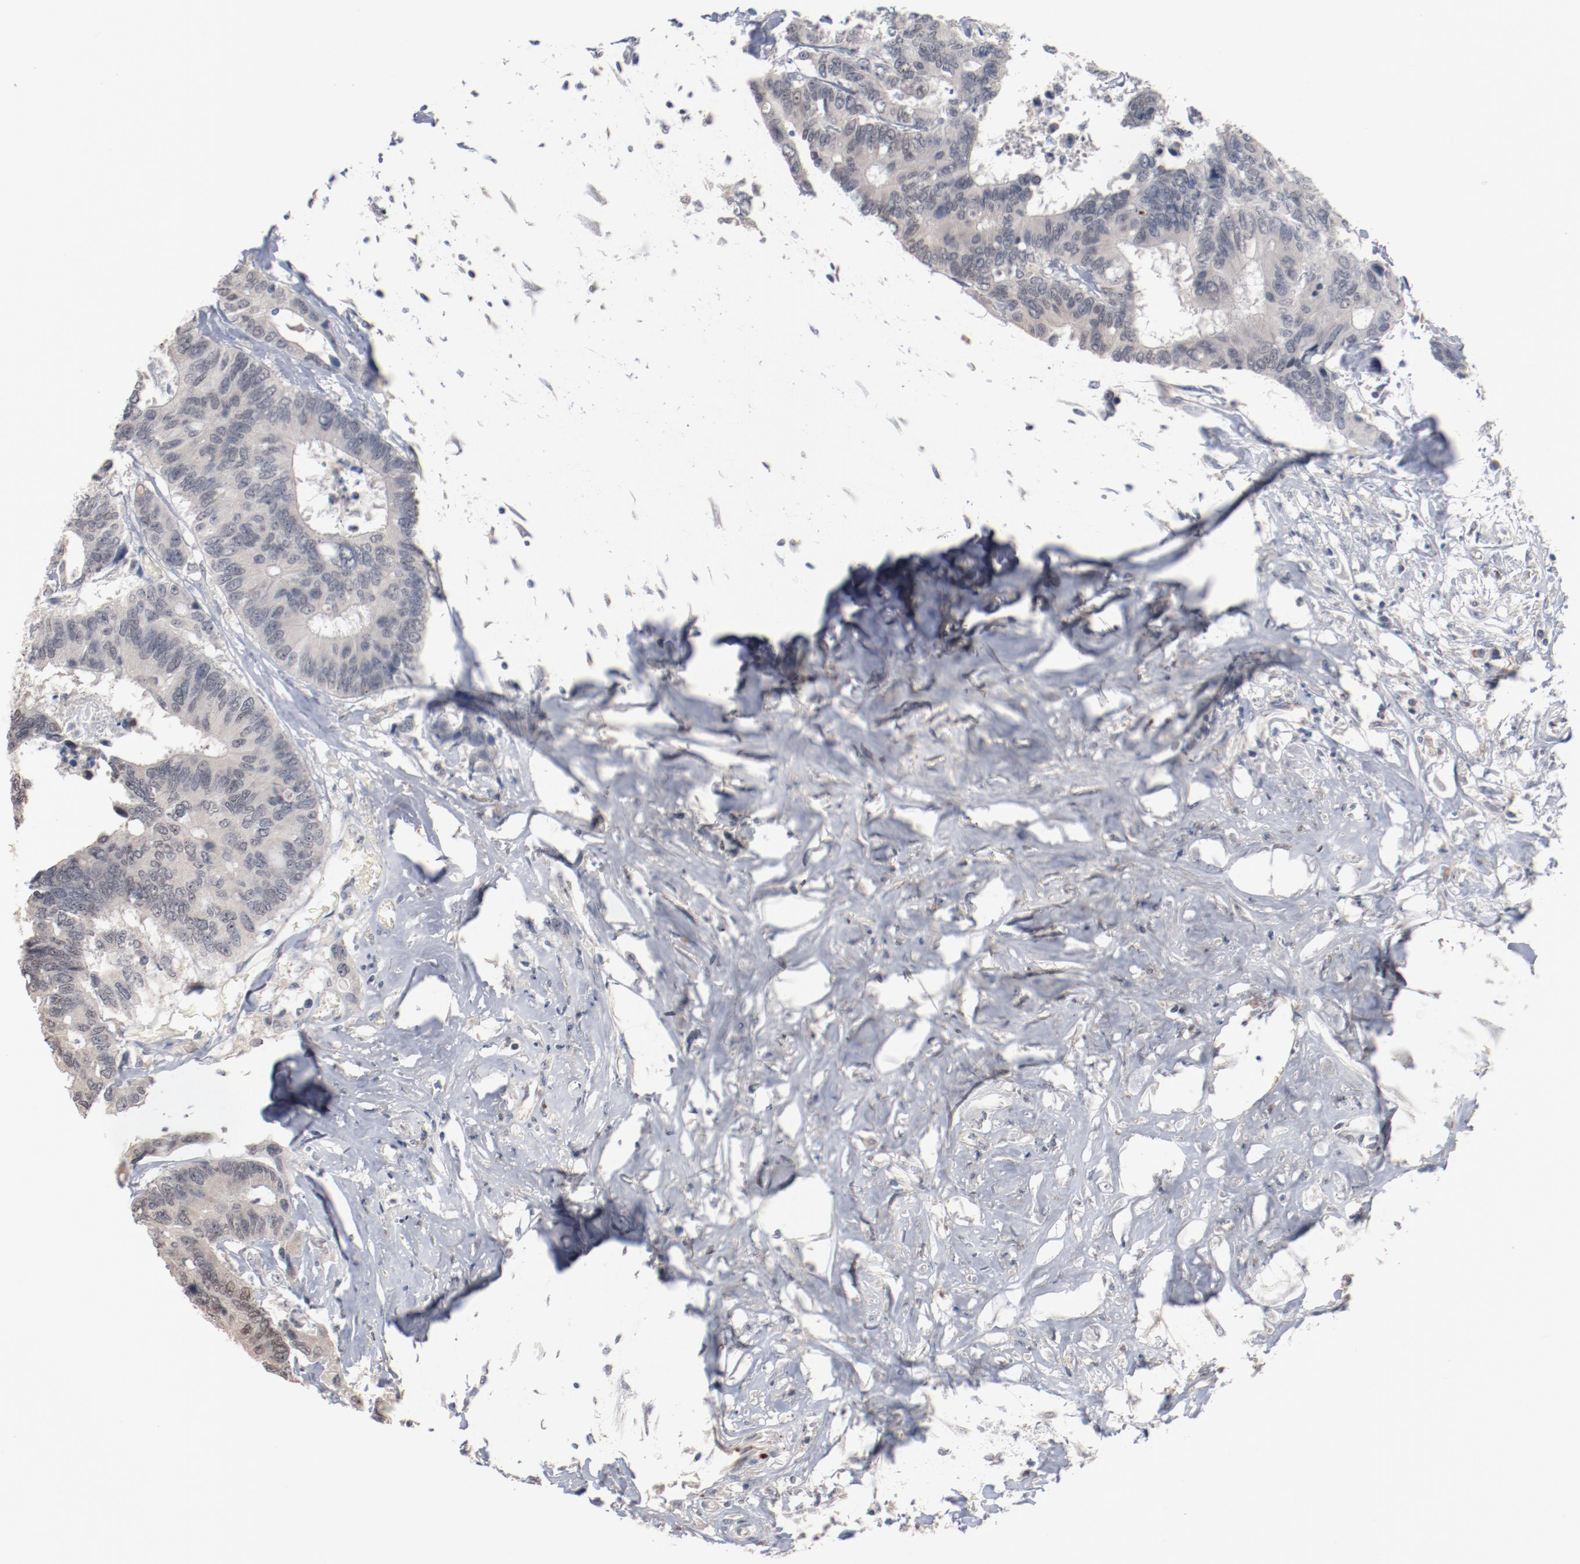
{"staining": {"intensity": "negative", "quantity": "none", "location": "none"}, "tissue": "colorectal cancer", "cell_type": "Tumor cells", "image_type": "cancer", "snomed": [{"axis": "morphology", "description": "Adenocarcinoma, NOS"}, {"axis": "topography", "description": "Rectum"}], "caption": "Immunohistochemistry histopathology image of human colorectal adenocarcinoma stained for a protein (brown), which reveals no expression in tumor cells. (Brightfield microscopy of DAB IHC at high magnification).", "gene": "ERICH1", "patient": {"sex": "male", "age": 55}}